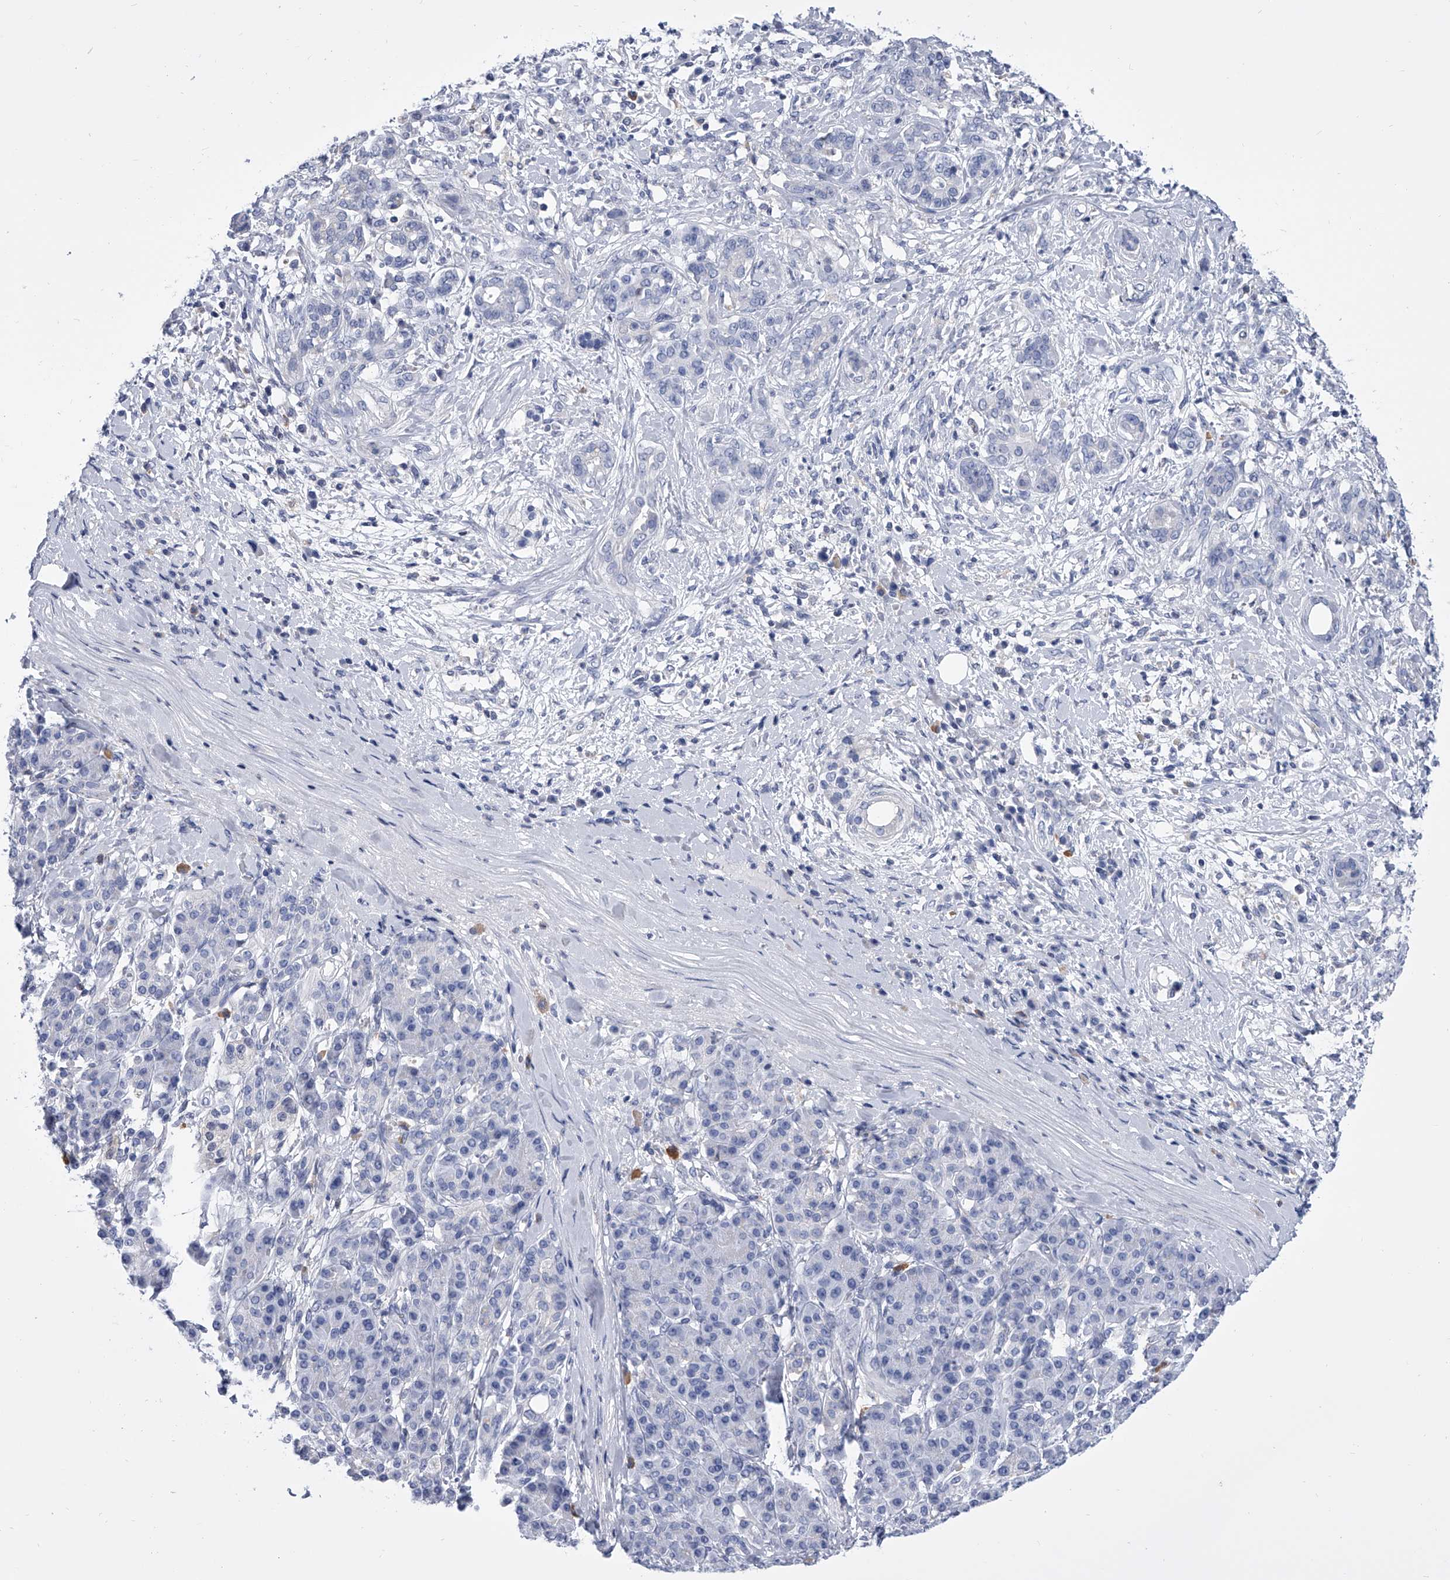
{"staining": {"intensity": "negative", "quantity": "none", "location": "none"}, "tissue": "pancreatic cancer", "cell_type": "Tumor cells", "image_type": "cancer", "snomed": [{"axis": "morphology", "description": "Adenocarcinoma, NOS"}, {"axis": "topography", "description": "Pancreas"}], "caption": "This is an immunohistochemistry (IHC) histopathology image of pancreatic adenocarcinoma. There is no positivity in tumor cells.", "gene": "SERPINB9", "patient": {"sex": "female", "age": 56}}